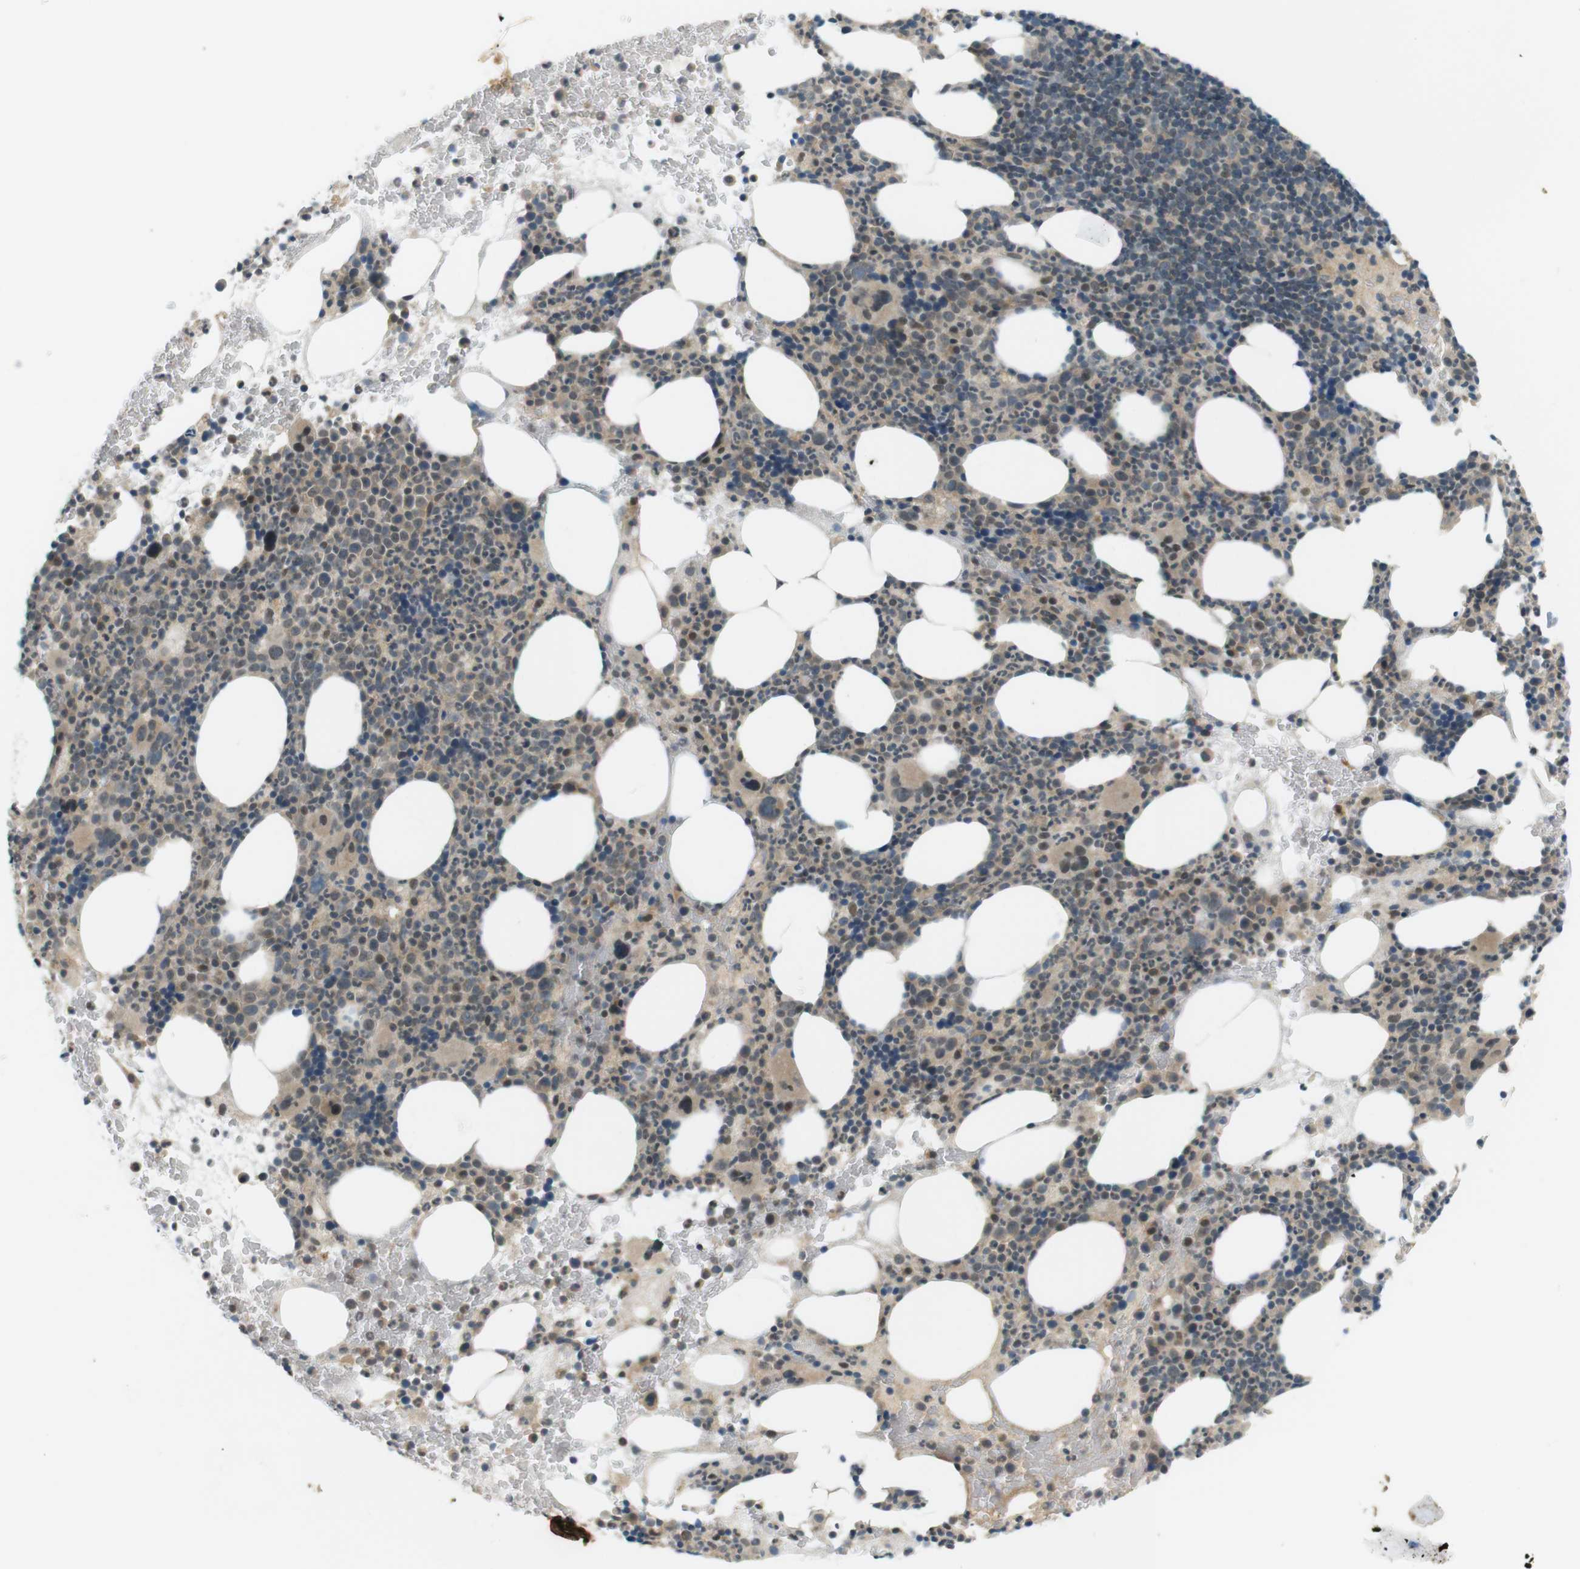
{"staining": {"intensity": "weak", "quantity": "25%-75%", "location": "cytoplasmic/membranous"}, "tissue": "bone marrow", "cell_type": "Hematopoietic cells", "image_type": "normal", "snomed": [{"axis": "morphology", "description": "Normal tissue, NOS"}, {"axis": "morphology", "description": "Inflammation, NOS"}, {"axis": "topography", "description": "Bone marrow"}], "caption": "Hematopoietic cells demonstrate low levels of weak cytoplasmic/membranous expression in about 25%-75% of cells in unremarkable human bone marrow. (IHC, brightfield microscopy, high magnification).", "gene": "ZDHHC20", "patient": {"sex": "male", "age": 73}}